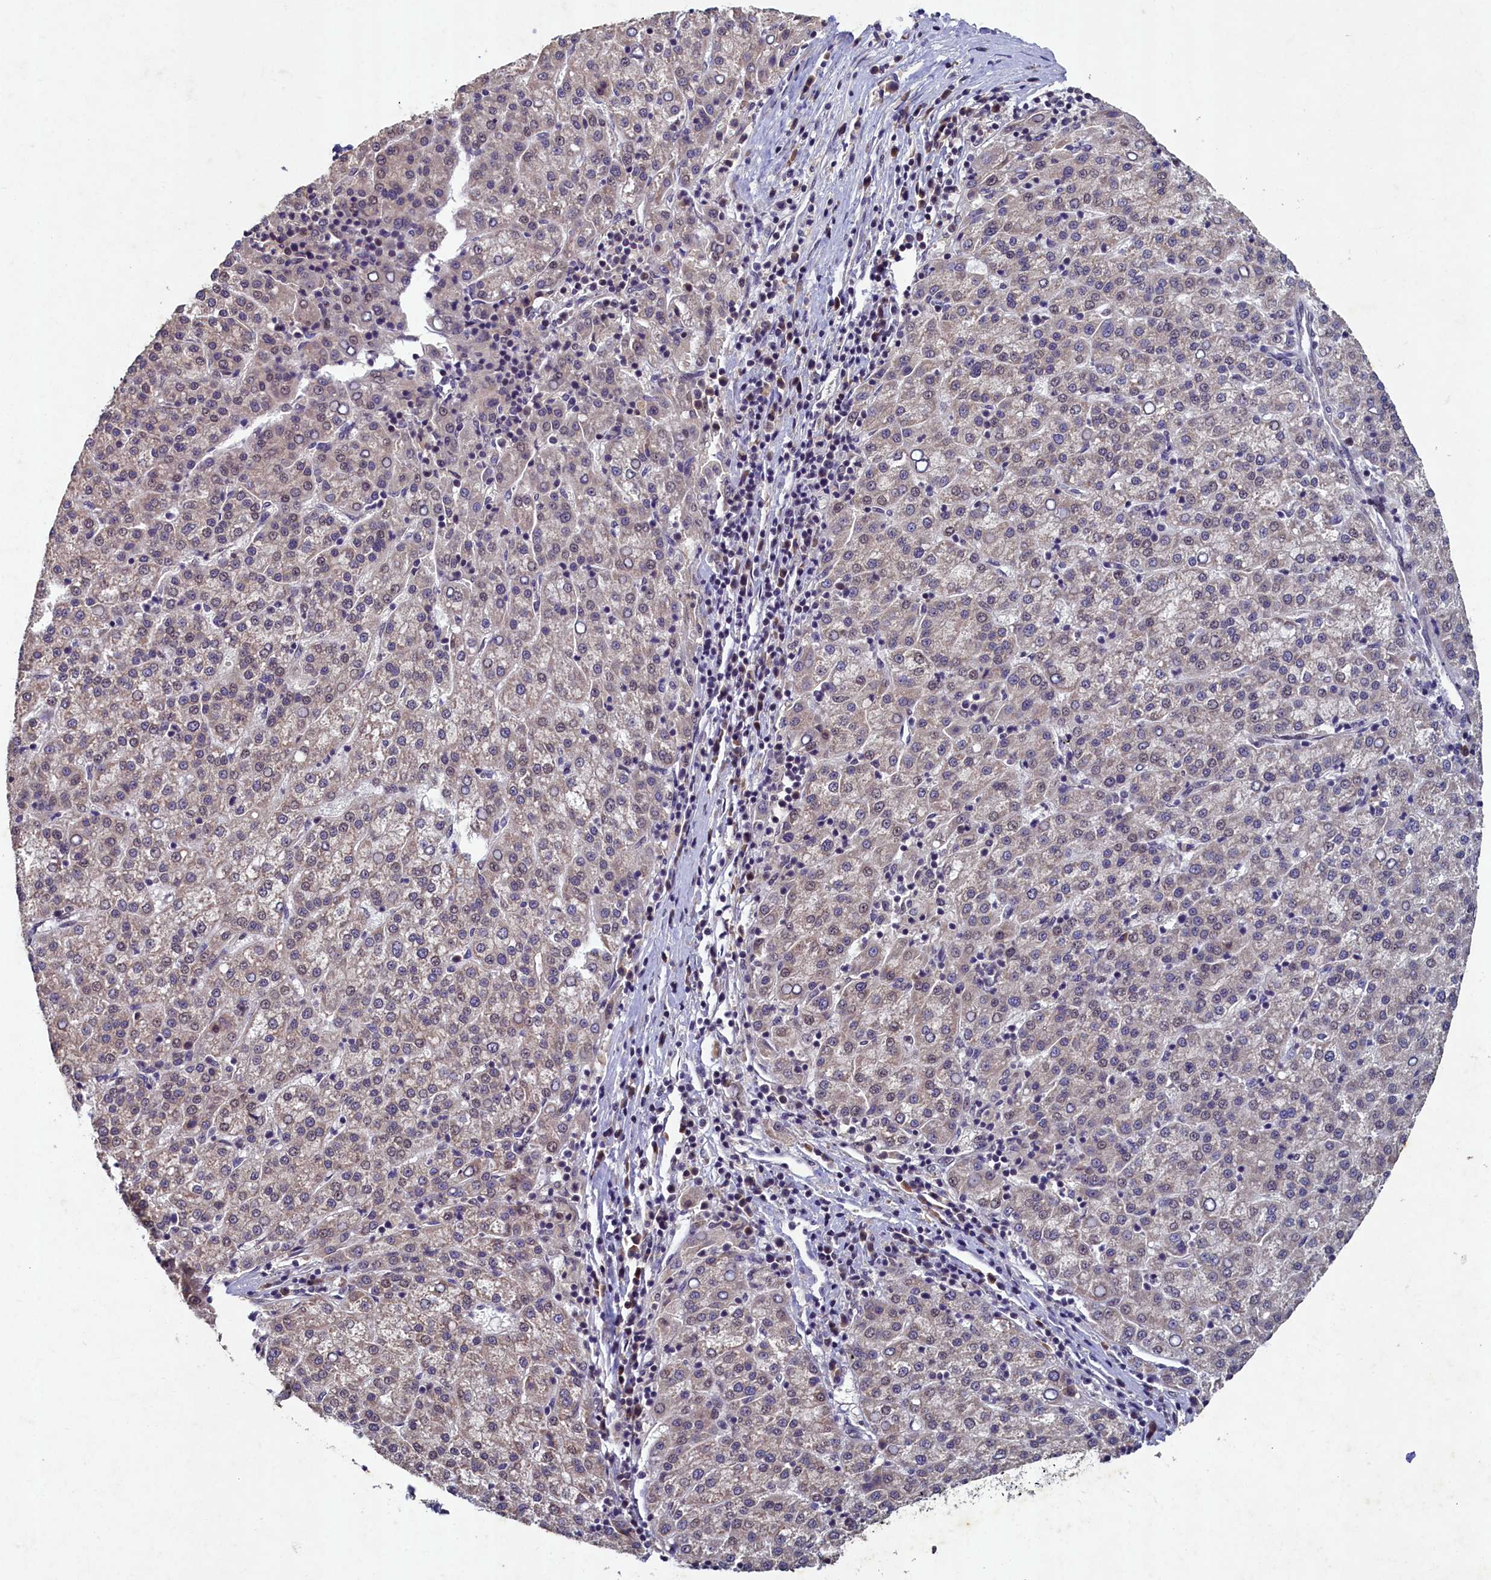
{"staining": {"intensity": "weak", "quantity": ">75%", "location": "cytoplasmic/membranous"}, "tissue": "liver cancer", "cell_type": "Tumor cells", "image_type": "cancer", "snomed": [{"axis": "morphology", "description": "Carcinoma, Hepatocellular, NOS"}, {"axis": "topography", "description": "Liver"}], "caption": "Protein staining of liver hepatocellular carcinoma tissue exhibits weak cytoplasmic/membranous expression in about >75% of tumor cells.", "gene": "LATS2", "patient": {"sex": "female", "age": 58}}